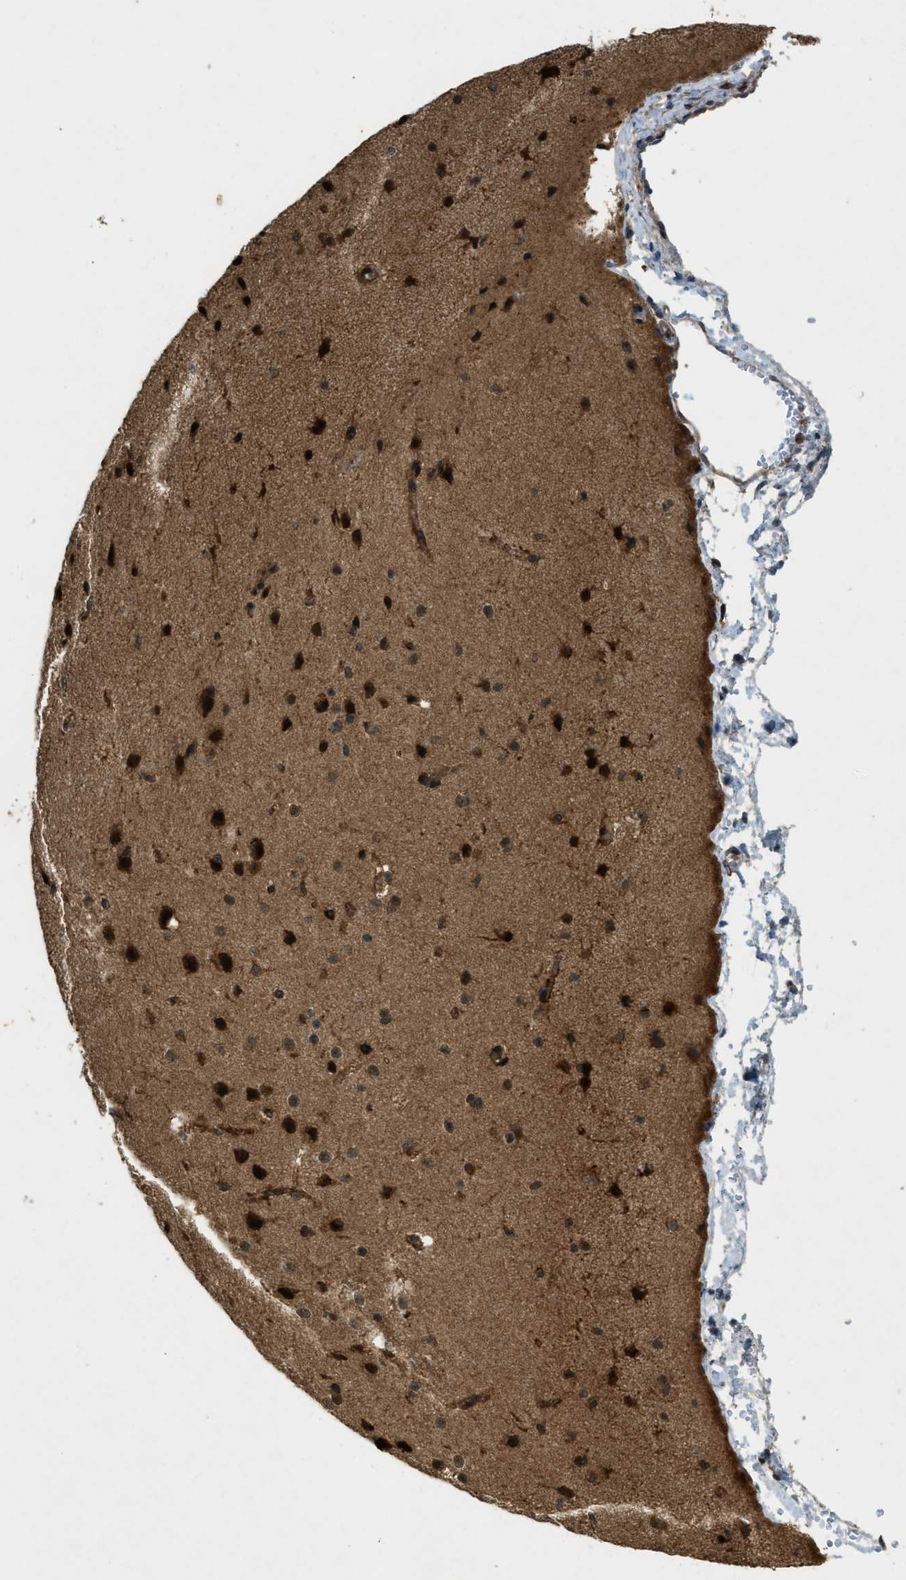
{"staining": {"intensity": "moderate", "quantity": ">75%", "location": "cytoplasmic/membranous,nuclear"}, "tissue": "cerebral cortex", "cell_type": "Endothelial cells", "image_type": "normal", "snomed": [{"axis": "morphology", "description": "Normal tissue, NOS"}, {"axis": "morphology", "description": "Developmental malformation"}, {"axis": "topography", "description": "Cerebral cortex"}], "caption": "Protein staining of unremarkable cerebral cortex demonstrates moderate cytoplasmic/membranous,nuclear staining in approximately >75% of endothelial cells. Using DAB (brown) and hematoxylin (blue) stains, captured at high magnification using brightfield microscopy.", "gene": "EIF2AK3", "patient": {"sex": "female", "age": 30}}